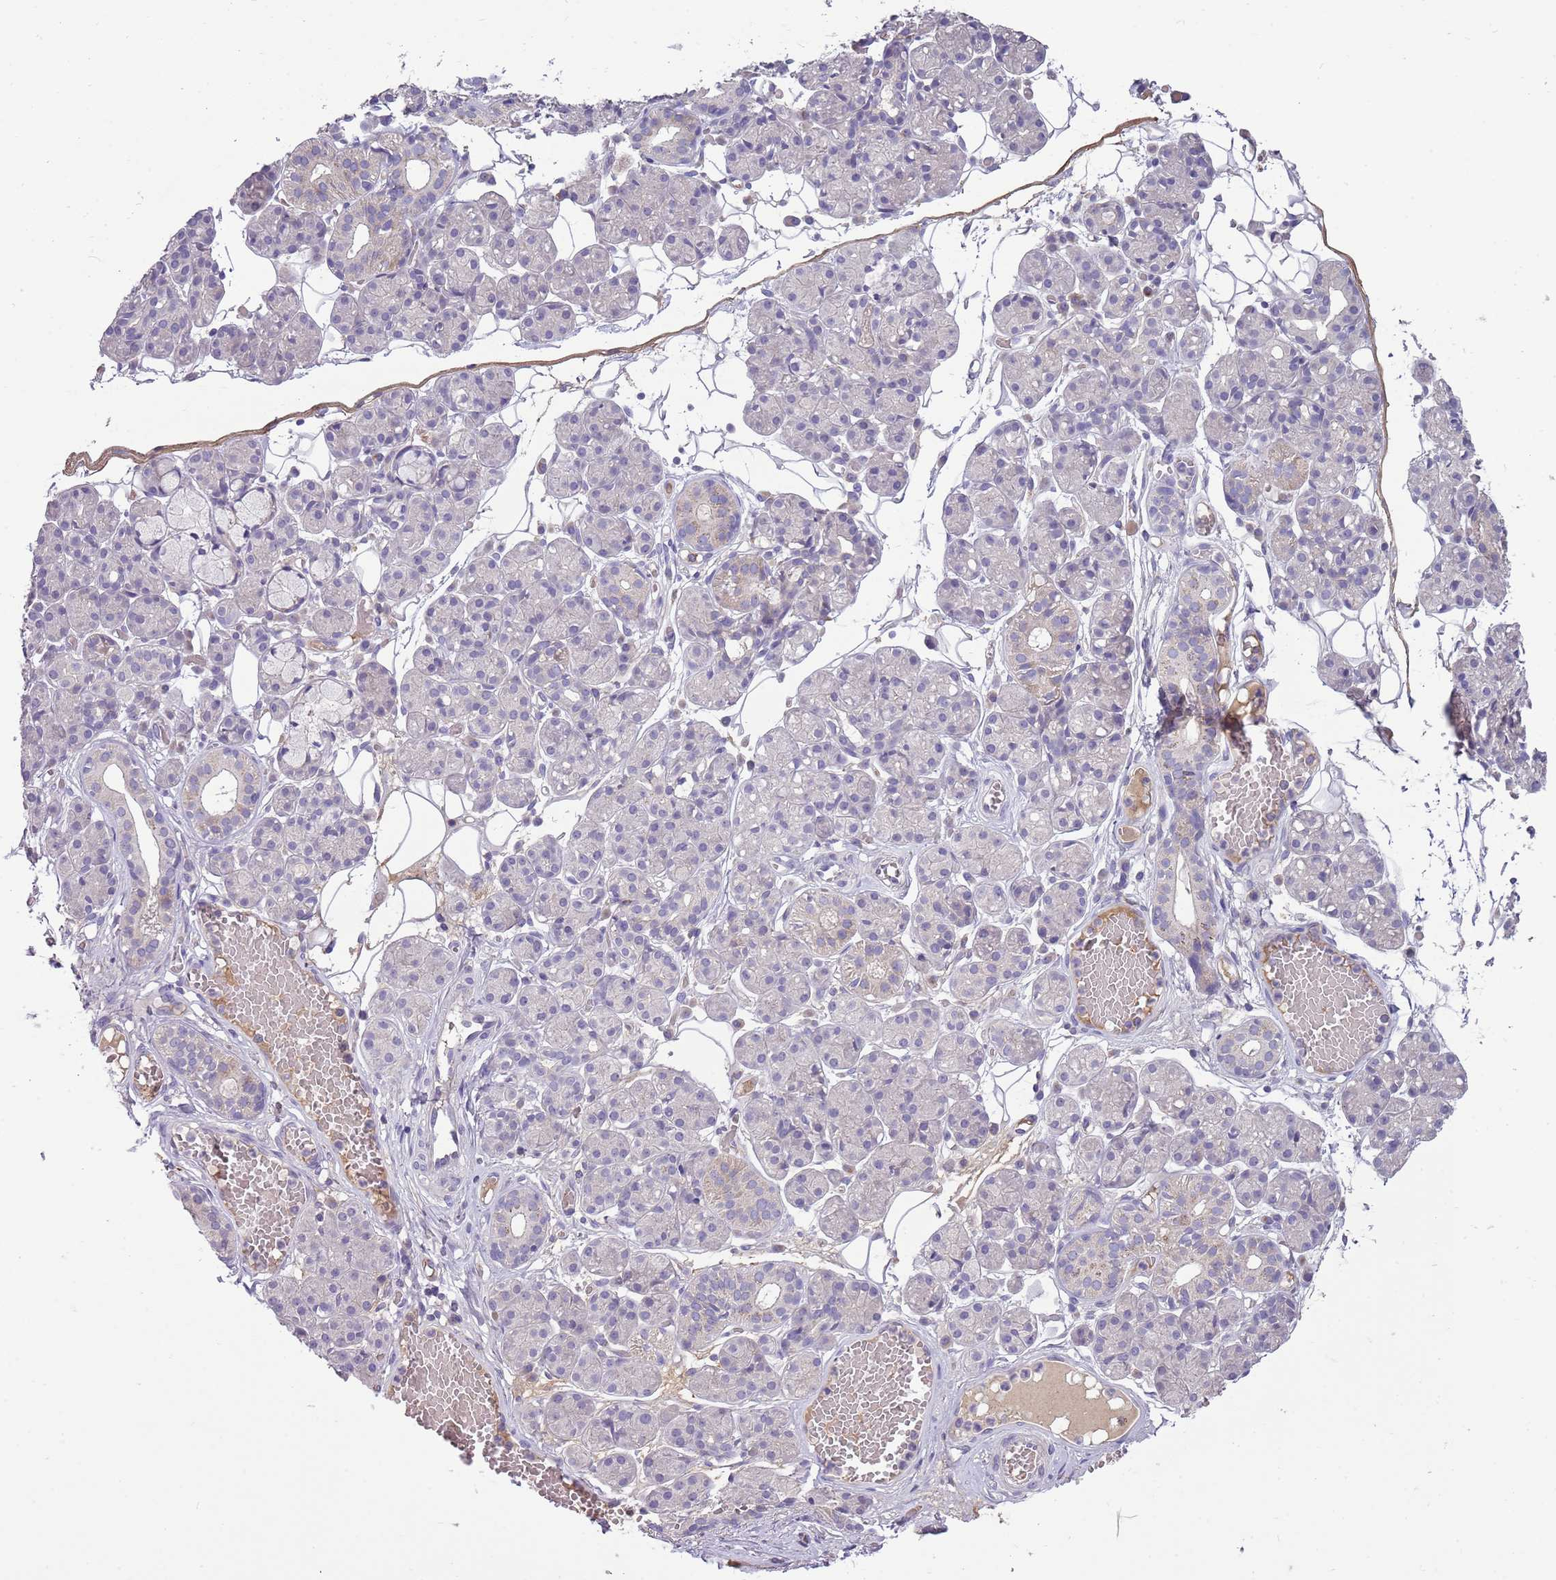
{"staining": {"intensity": "negative", "quantity": "none", "location": "none"}, "tissue": "salivary gland", "cell_type": "Glandular cells", "image_type": "normal", "snomed": [{"axis": "morphology", "description": "Normal tissue, NOS"}, {"axis": "topography", "description": "Salivary gland"}], "caption": "There is no significant expression in glandular cells of salivary gland. (DAB IHC with hematoxylin counter stain).", "gene": "SCAMP5", "patient": {"sex": "male", "age": 63}}